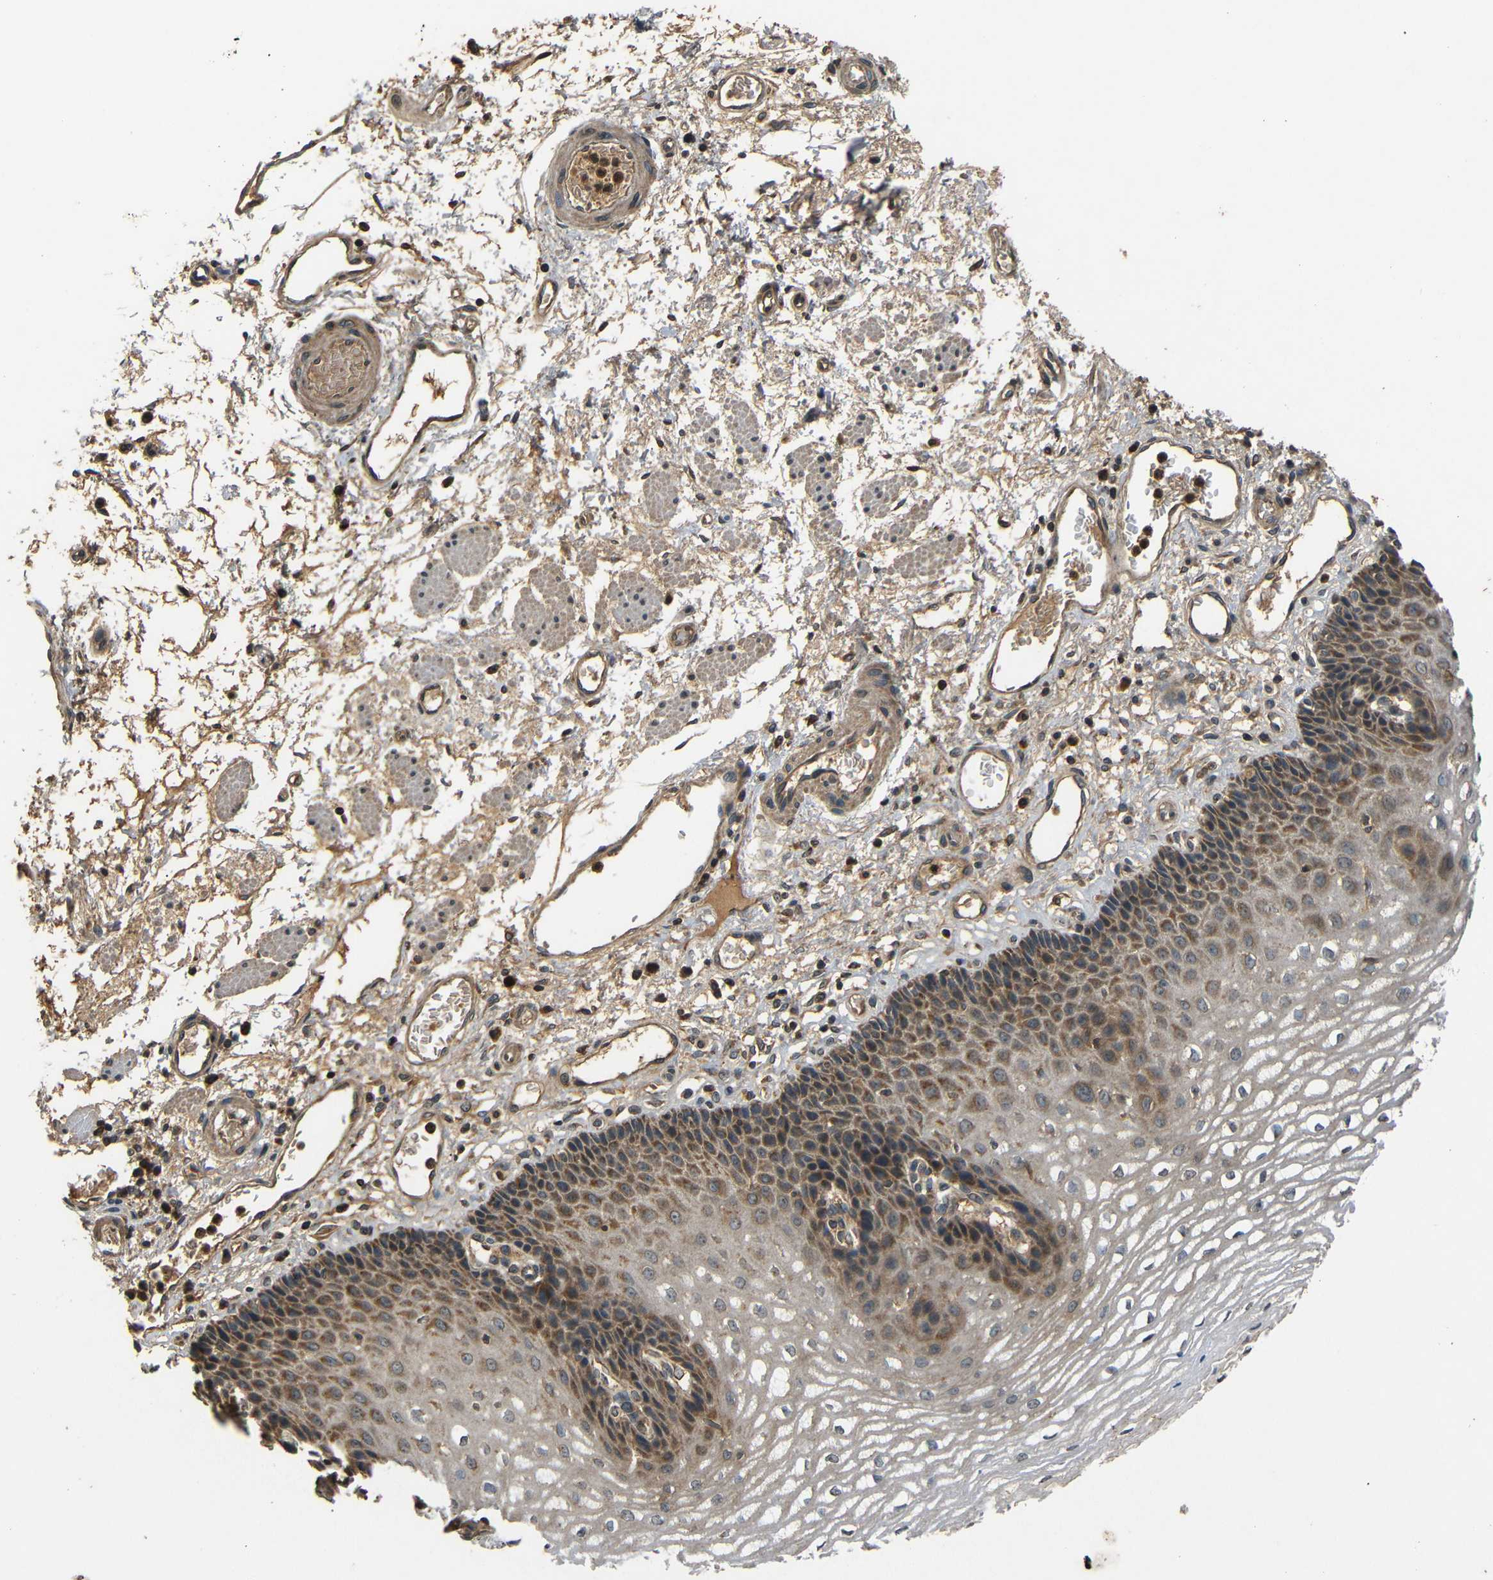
{"staining": {"intensity": "moderate", "quantity": ">75%", "location": "cytoplasmic/membranous"}, "tissue": "esophagus", "cell_type": "Squamous epithelial cells", "image_type": "normal", "snomed": [{"axis": "morphology", "description": "Normal tissue, NOS"}, {"axis": "topography", "description": "Esophagus"}], "caption": "Immunohistochemical staining of unremarkable esophagus demonstrates >75% levels of moderate cytoplasmic/membranous protein positivity in about >75% of squamous epithelial cells.", "gene": "TANK", "patient": {"sex": "male", "age": 54}}